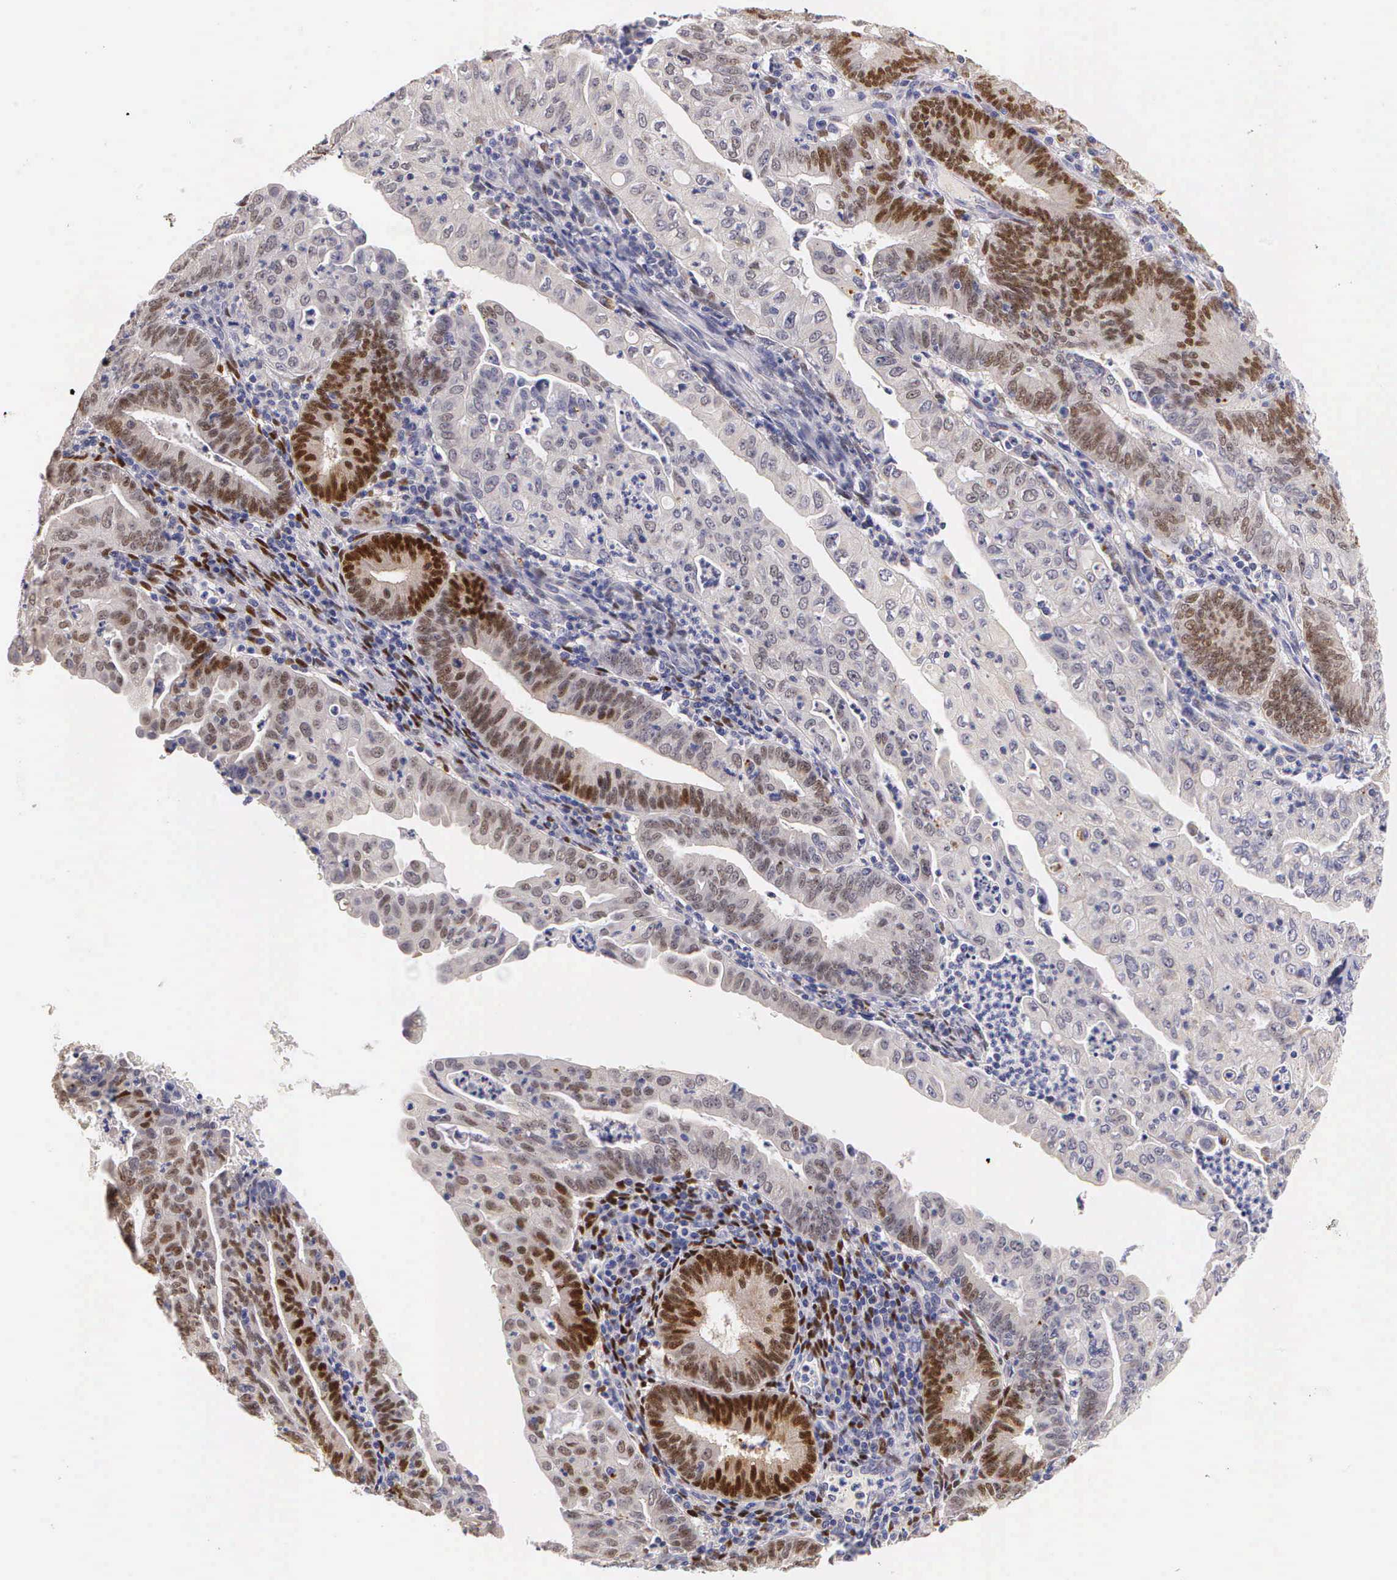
{"staining": {"intensity": "weak", "quantity": "25%-75%", "location": "nuclear"}, "tissue": "endometrial cancer", "cell_type": "Tumor cells", "image_type": "cancer", "snomed": [{"axis": "morphology", "description": "Adenocarcinoma, NOS"}, {"axis": "topography", "description": "Endometrium"}], "caption": "The histopathology image exhibits a brown stain indicating the presence of a protein in the nuclear of tumor cells in endometrial cancer (adenocarcinoma).", "gene": "ESR1", "patient": {"sex": "female", "age": 60}}